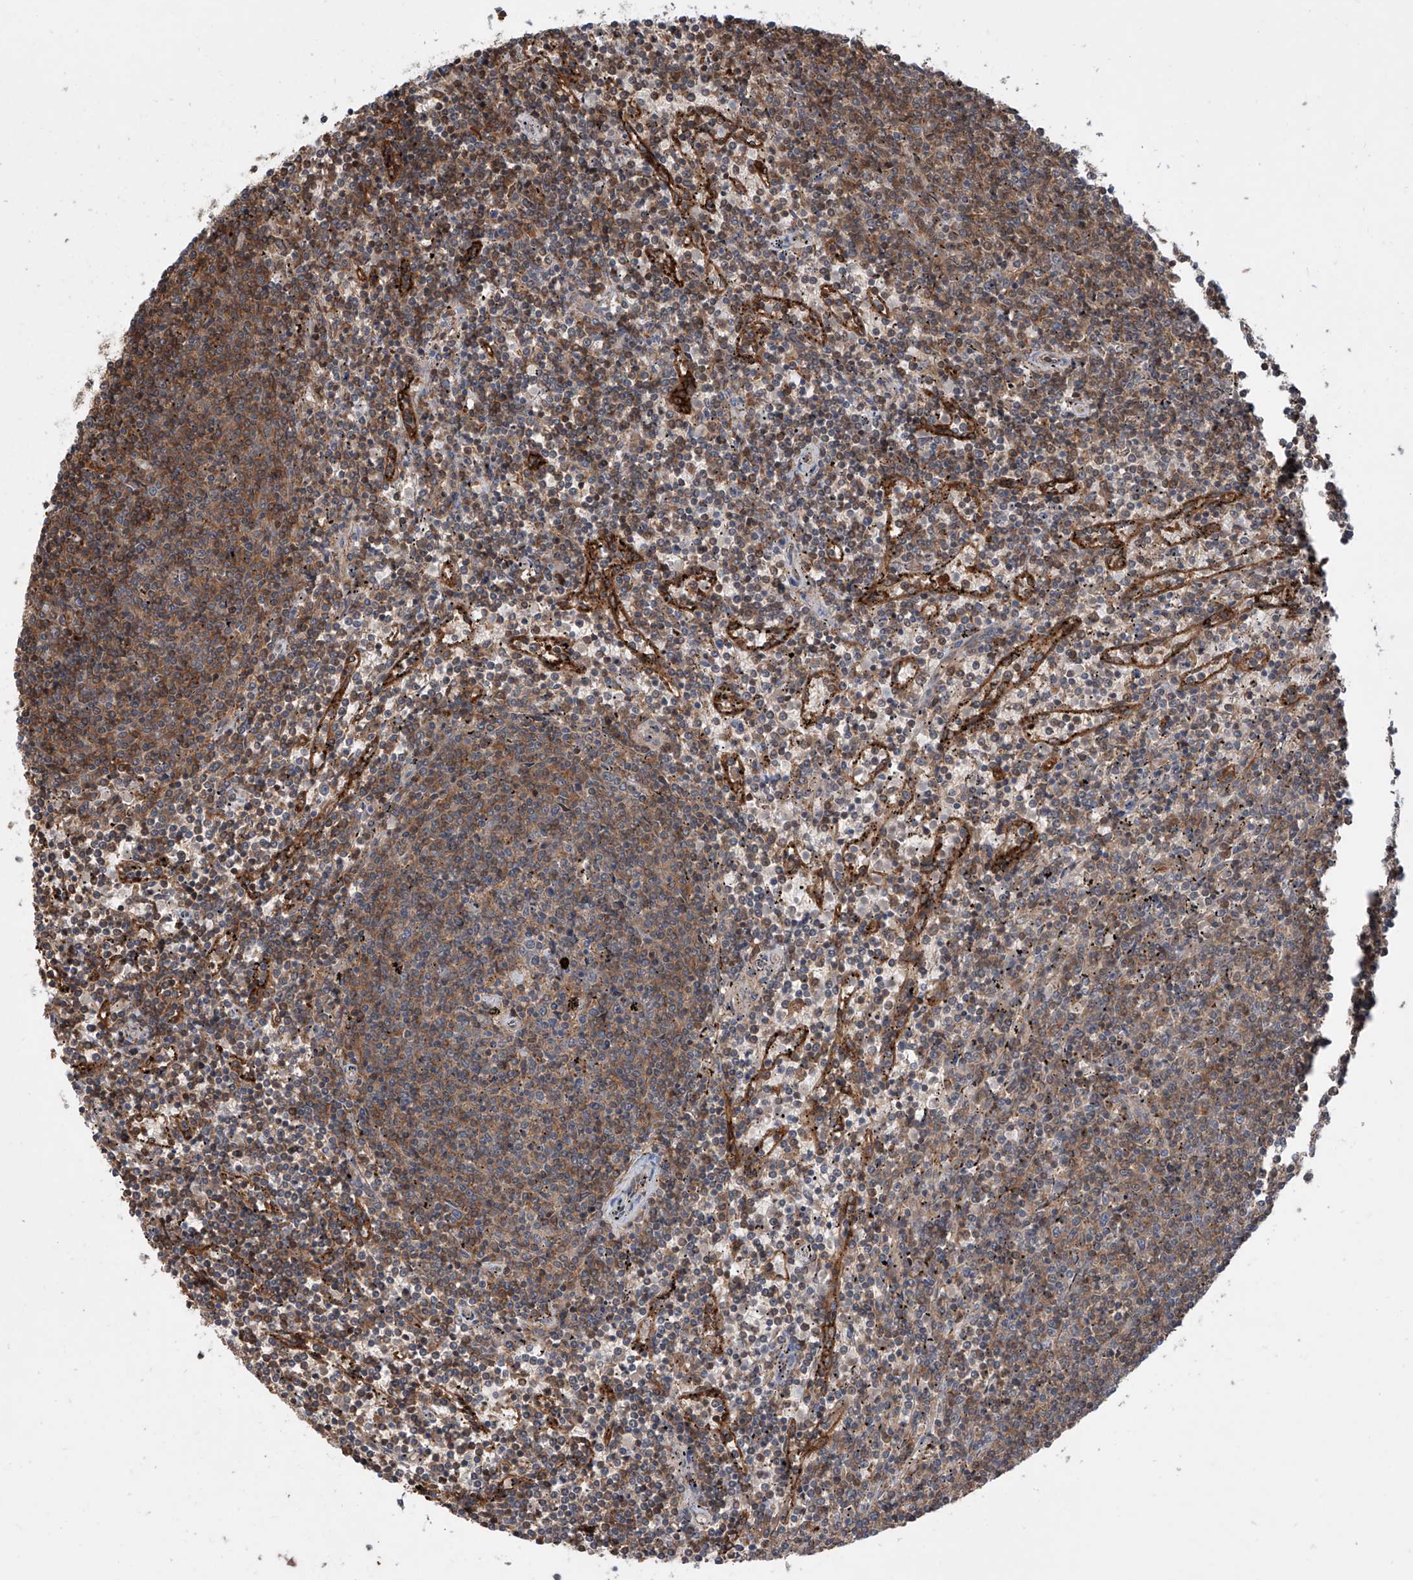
{"staining": {"intensity": "weak", "quantity": "25%-75%", "location": "cytoplasmic/membranous"}, "tissue": "lymphoma", "cell_type": "Tumor cells", "image_type": "cancer", "snomed": [{"axis": "morphology", "description": "Malignant lymphoma, non-Hodgkin's type, Low grade"}, {"axis": "topography", "description": "Spleen"}], "caption": "Protein staining demonstrates weak cytoplasmic/membranous staining in about 25%-75% of tumor cells in lymphoma.", "gene": "HOXC8", "patient": {"sex": "female", "age": 50}}